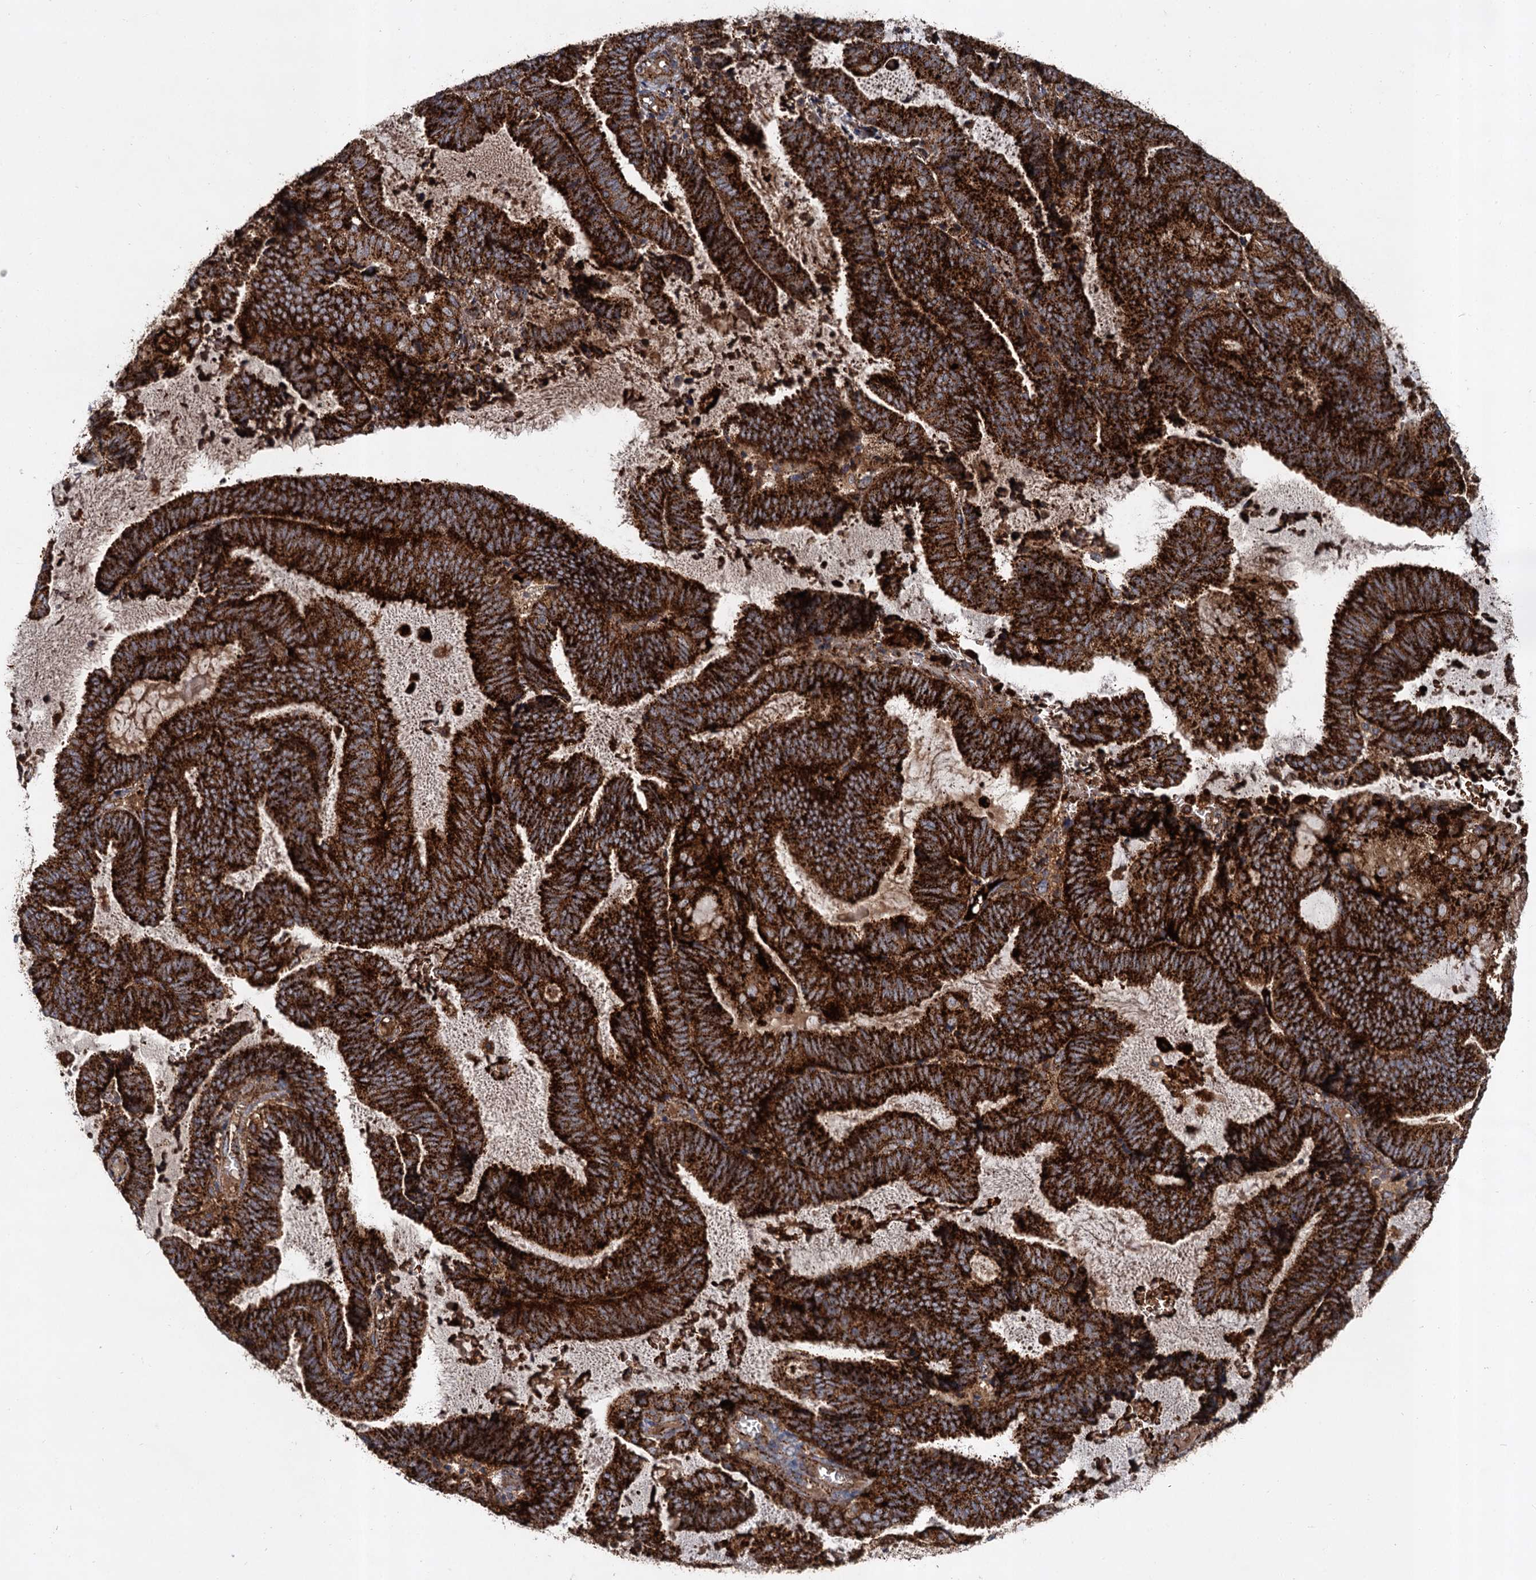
{"staining": {"intensity": "strong", "quantity": ">75%", "location": "cytoplasmic/membranous"}, "tissue": "endometrial cancer", "cell_type": "Tumor cells", "image_type": "cancer", "snomed": [{"axis": "morphology", "description": "Adenocarcinoma, NOS"}, {"axis": "topography", "description": "Endometrium"}], "caption": "Adenocarcinoma (endometrial) stained with a brown dye reveals strong cytoplasmic/membranous positive expression in about >75% of tumor cells.", "gene": "GBA1", "patient": {"sex": "female", "age": 81}}